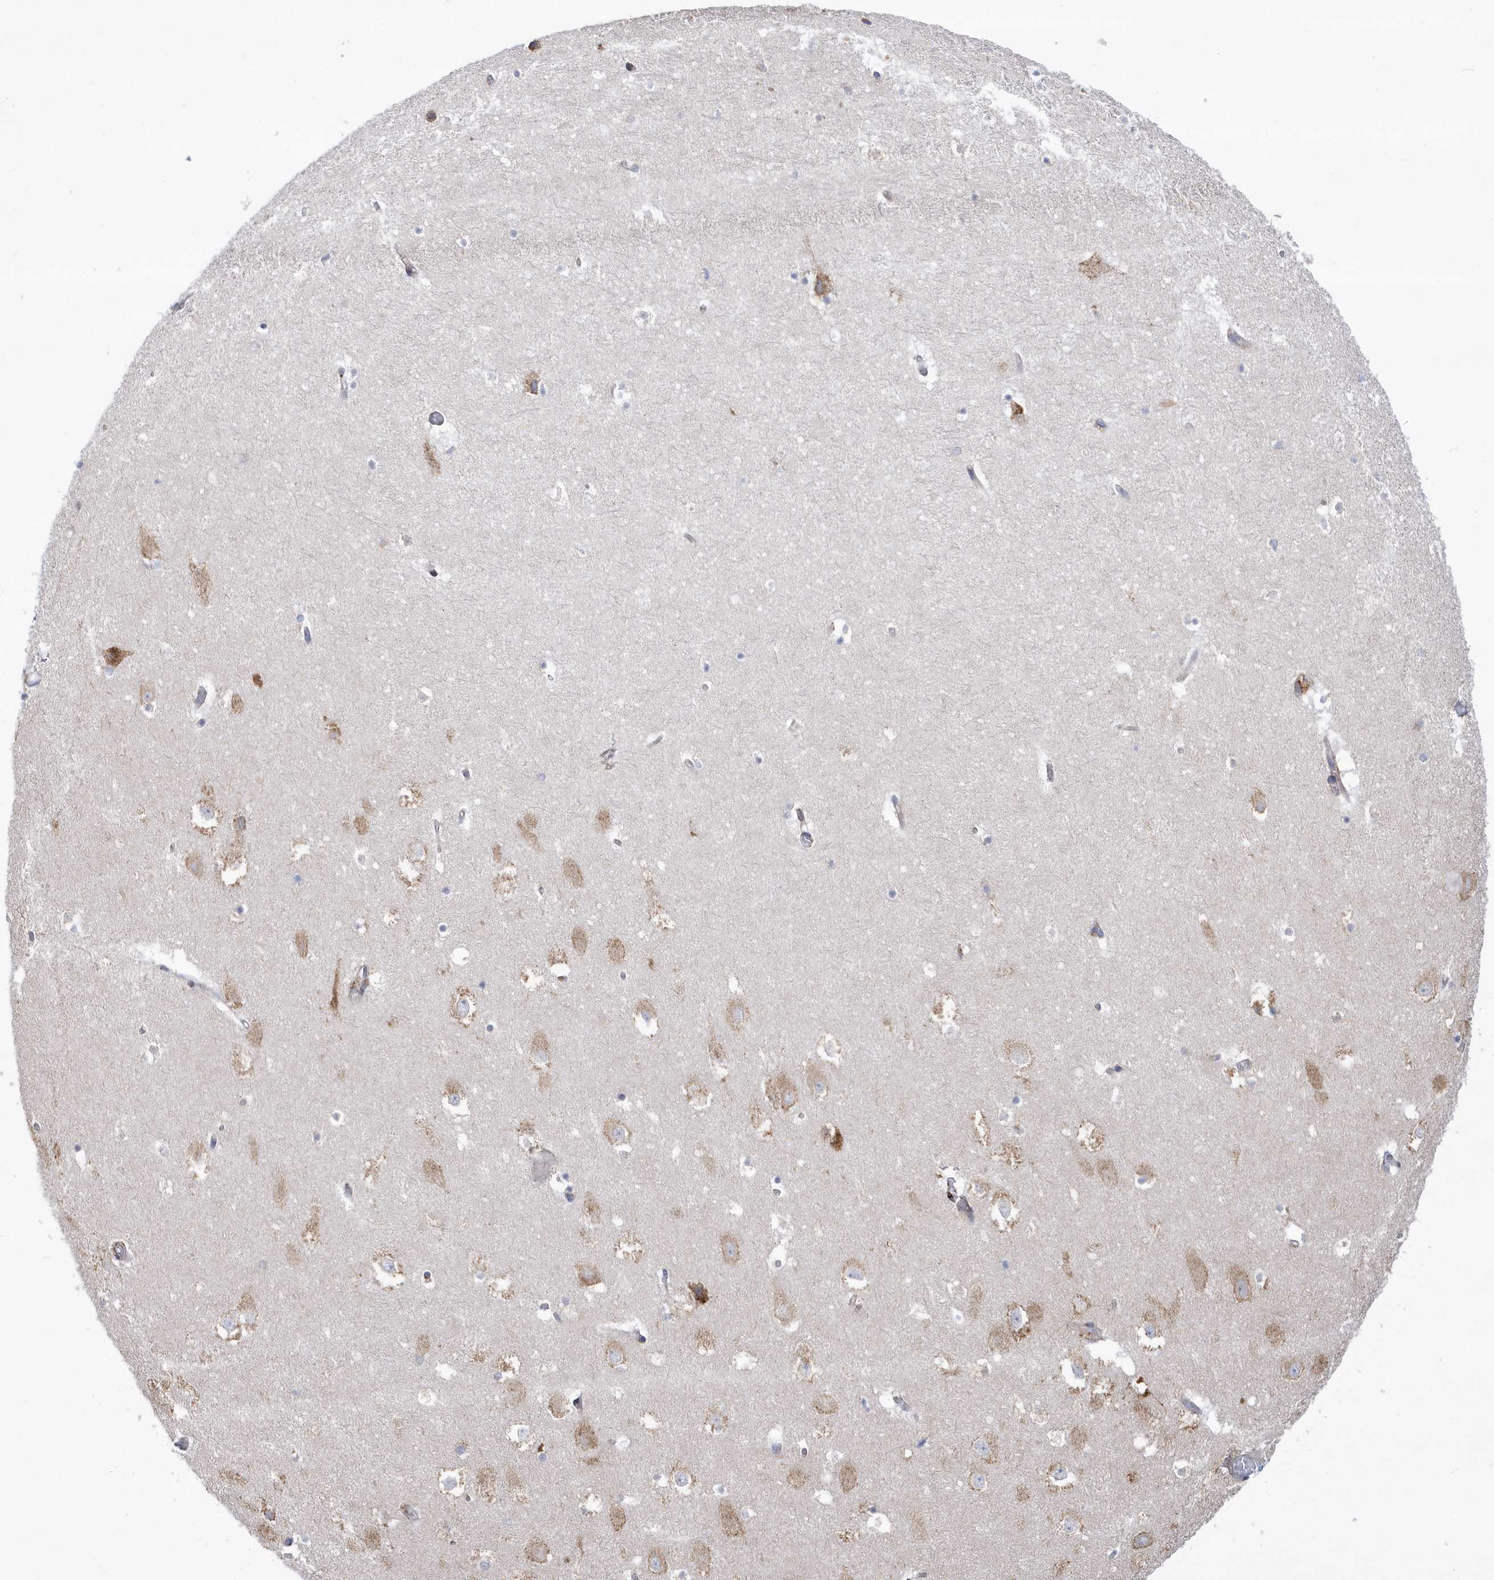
{"staining": {"intensity": "negative", "quantity": "none", "location": "none"}, "tissue": "hippocampus", "cell_type": "Glial cells", "image_type": "normal", "snomed": [{"axis": "morphology", "description": "Normal tissue, NOS"}, {"axis": "topography", "description": "Hippocampus"}], "caption": "High magnification brightfield microscopy of benign hippocampus stained with DAB (brown) and counterstained with hematoxylin (blue): glial cells show no significant staining. (DAB (3,3'-diaminobenzidine) immunohistochemistry (IHC), high magnification).", "gene": "MED31", "patient": {"sex": "female", "age": 52}}